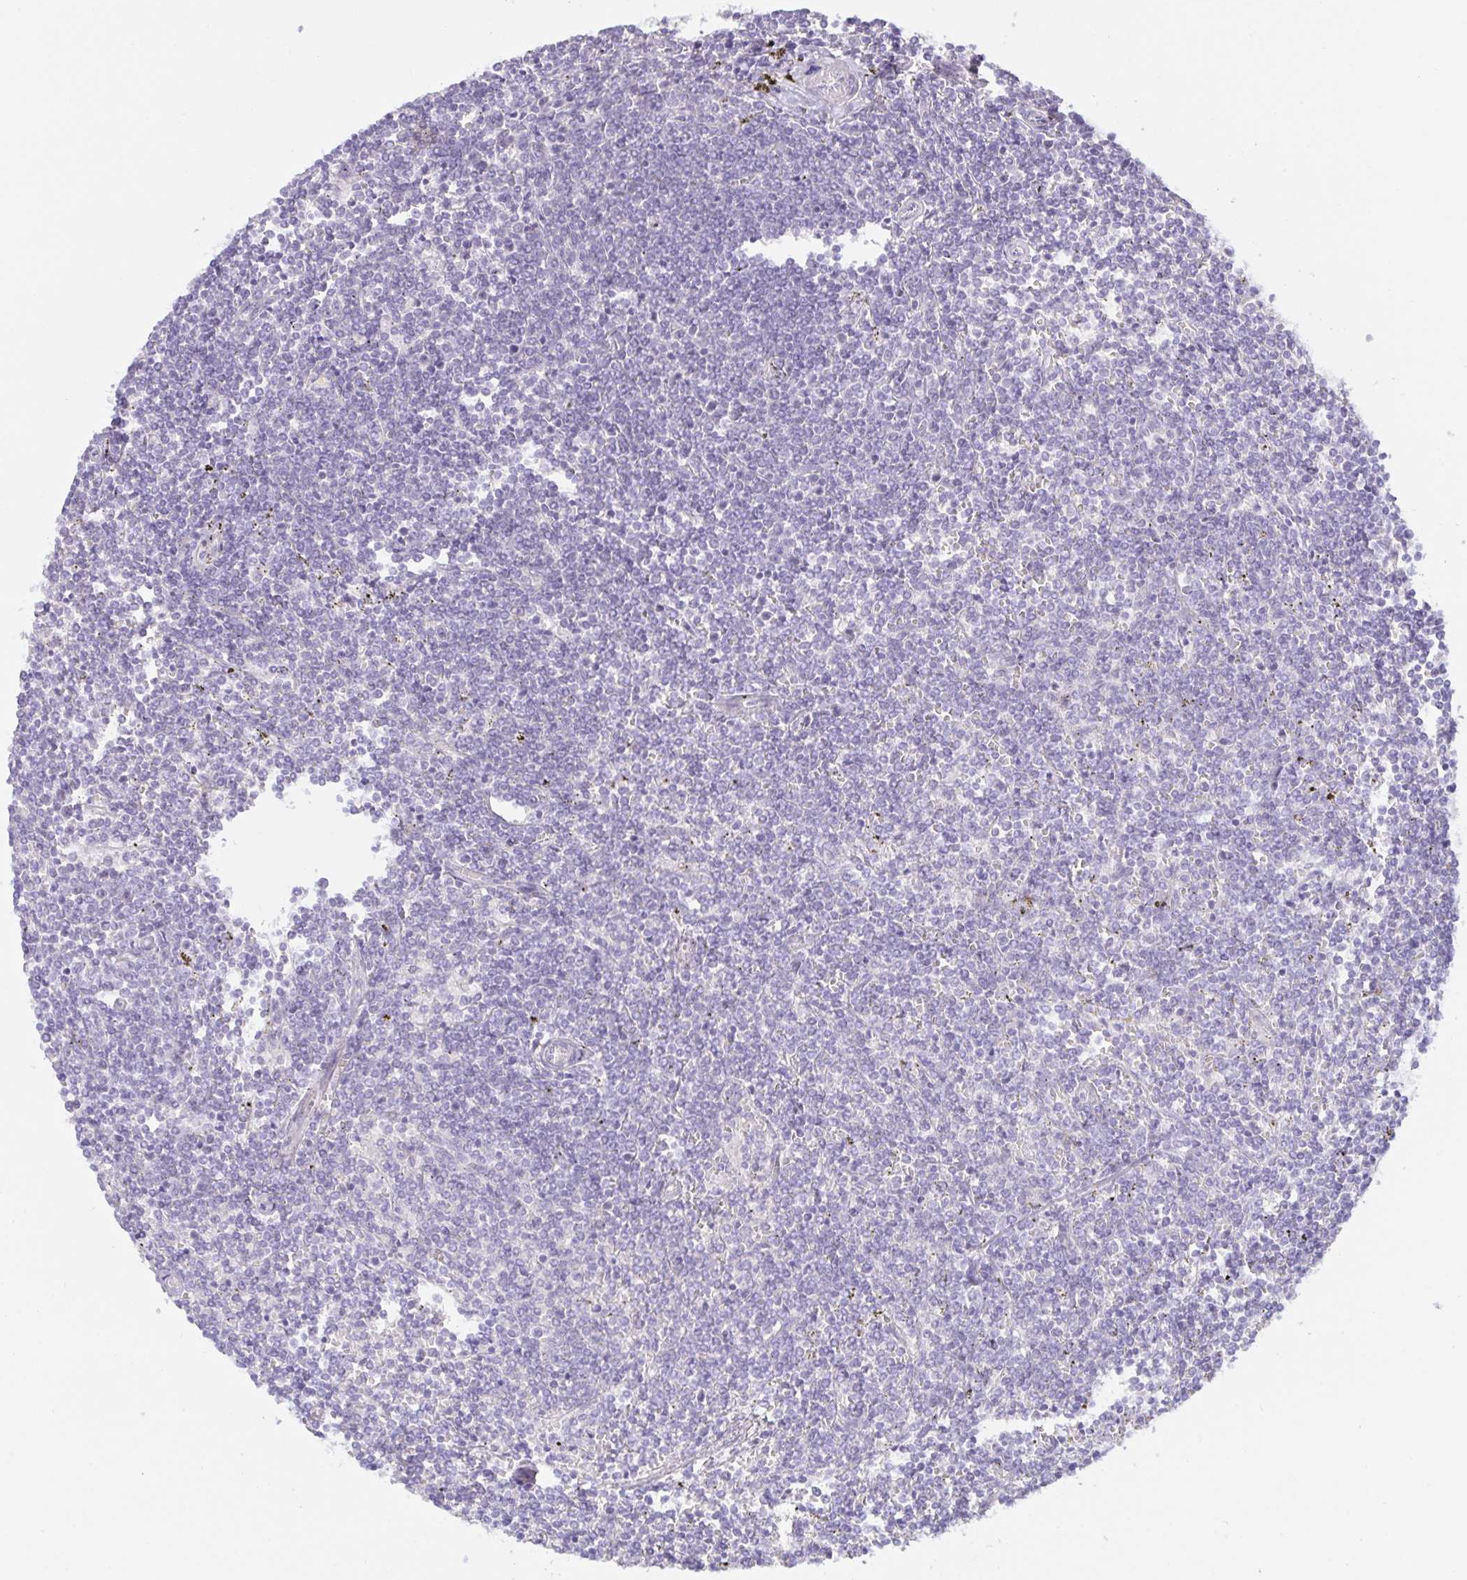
{"staining": {"intensity": "negative", "quantity": "none", "location": "none"}, "tissue": "lymphoma", "cell_type": "Tumor cells", "image_type": "cancer", "snomed": [{"axis": "morphology", "description": "Malignant lymphoma, non-Hodgkin's type, Low grade"}, {"axis": "topography", "description": "Spleen"}], "caption": "Malignant lymphoma, non-Hodgkin's type (low-grade) was stained to show a protein in brown. There is no significant positivity in tumor cells. Nuclei are stained in blue.", "gene": "SPAG4", "patient": {"sex": "male", "age": 78}}